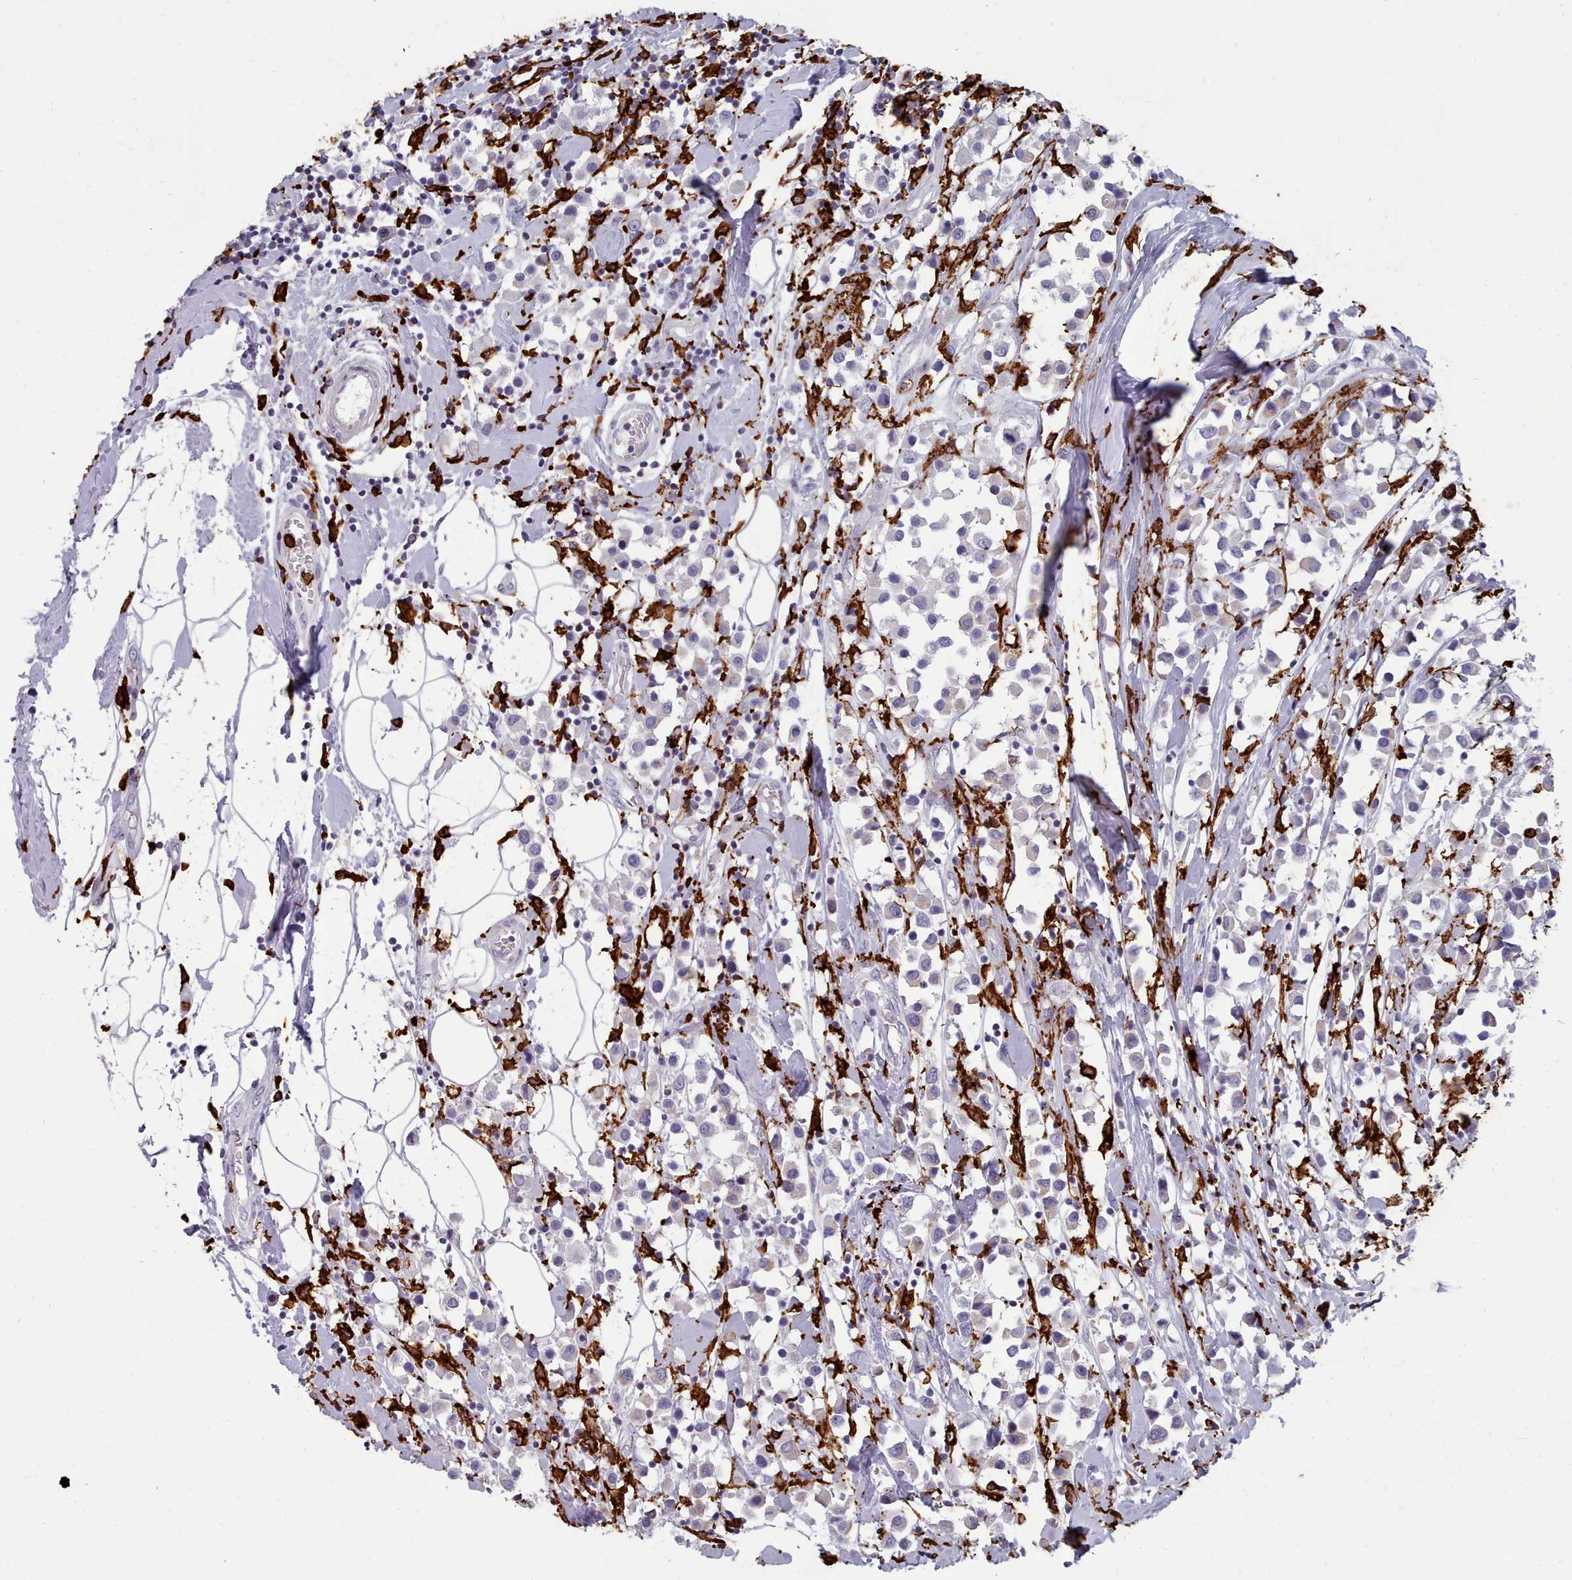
{"staining": {"intensity": "negative", "quantity": "none", "location": "none"}, "tissue": "breast cancer", "cell_type": "Tumor cells", "image_type": "cancer", "snomed": [{"axis": "morphology", "description": "Duct carcinoma"}, {"axis": "topography", "description": "Breast"}], "caption": "The IHC histopathology image has no significant positivity in tumor cells of breast infiltrating ductal carcinoma tissue.", "gene": "AIF1", "patient": {"sex": "female", "age": 61}}